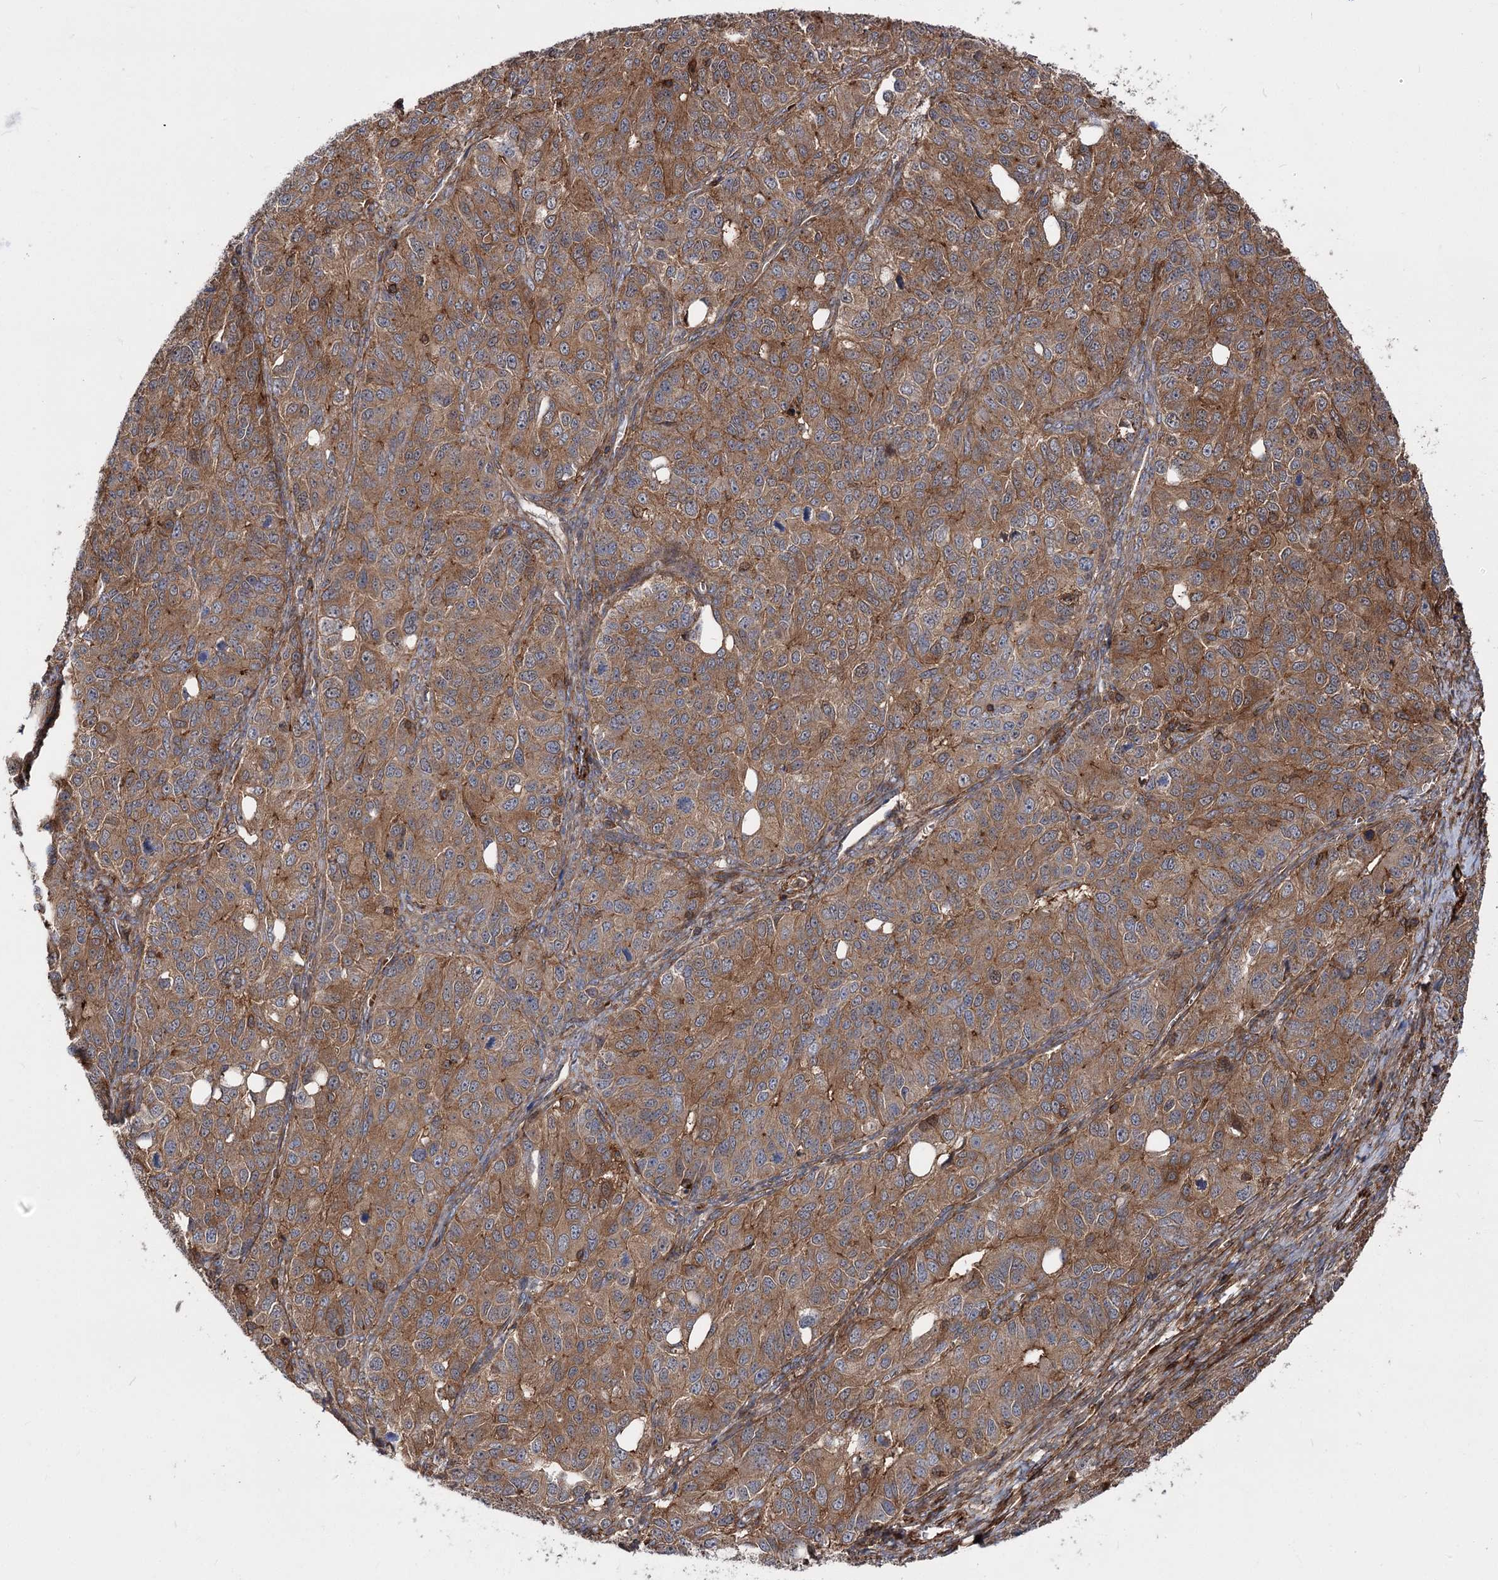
{"staining": {"intensity": "moderate", "quantity": ">75%", "location": "cytoplasmic/membranous"}, "tissue": "ovarian cancer", "cell_type": "Tumor cells", "image_type": "cancer", "snomed": [{"axis": "morphology", "description": "Carcinoma, endometroid"}, {"axis": "topography", "description": "Ovary"}], "caption": "Immunohistochemical staining of human ovarian endometroid carcinoma displays moderate cytoplasmic/membranous protein staining in about >75% of tumor cells.", "gene": "DPP3", "patient": {"sex": "female", "age": 51}}